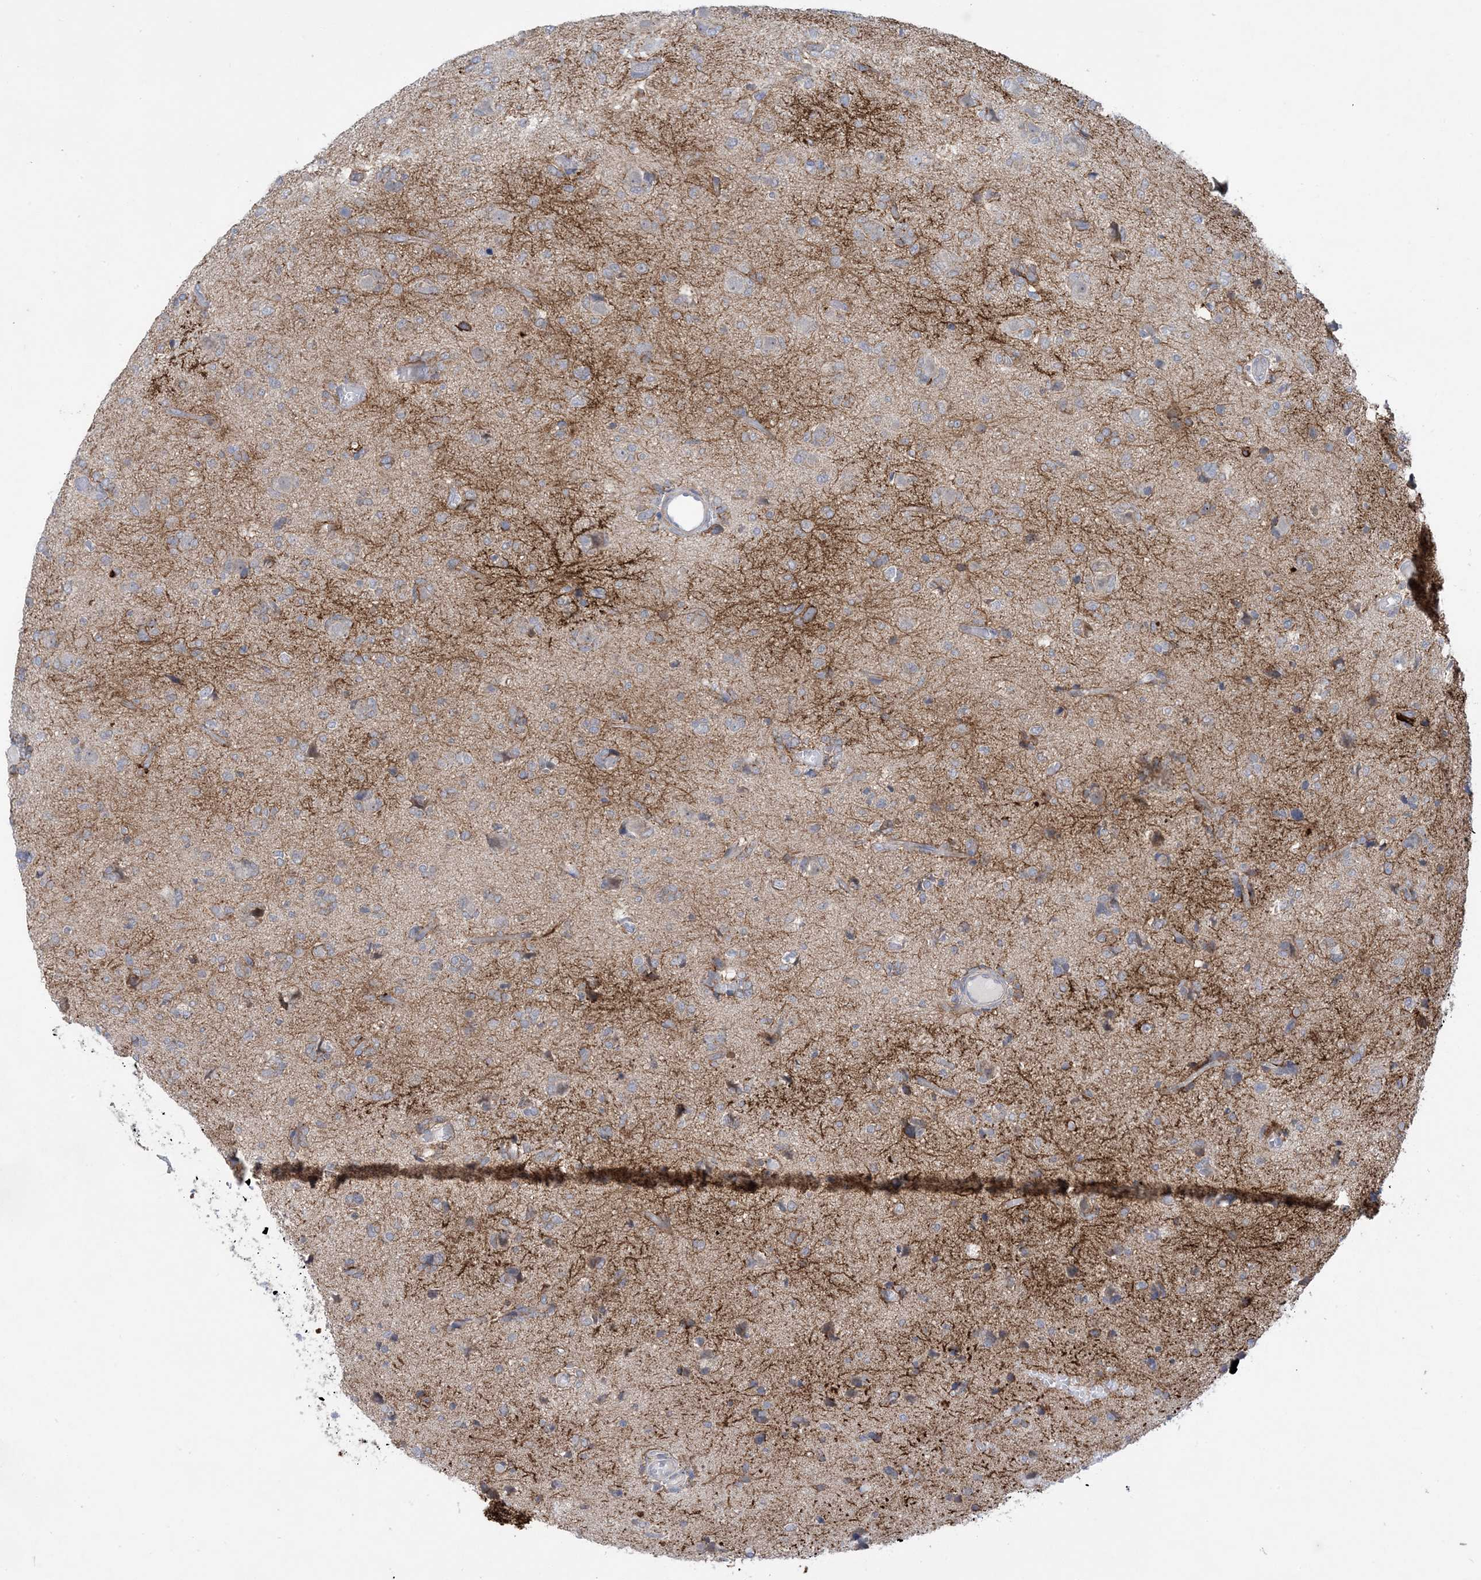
{"staining": {"intensity": "negative", "quantity": "none", "location": "none"}, "tissue": "glioma", "cell_type": "Tumor cells", "image_type": "cancer", "snomed": [{"axis": "morphology", "description": "Glioma, malignant, High grade"}, {"axis": "topography", "description": "Brain"}], "caption": "An IHC photomicrograph of glioma is shown. There is no staining in tumor cells of glioma.", "gene": "AOC1", "patient": {"sex": "female", "age": 59}}